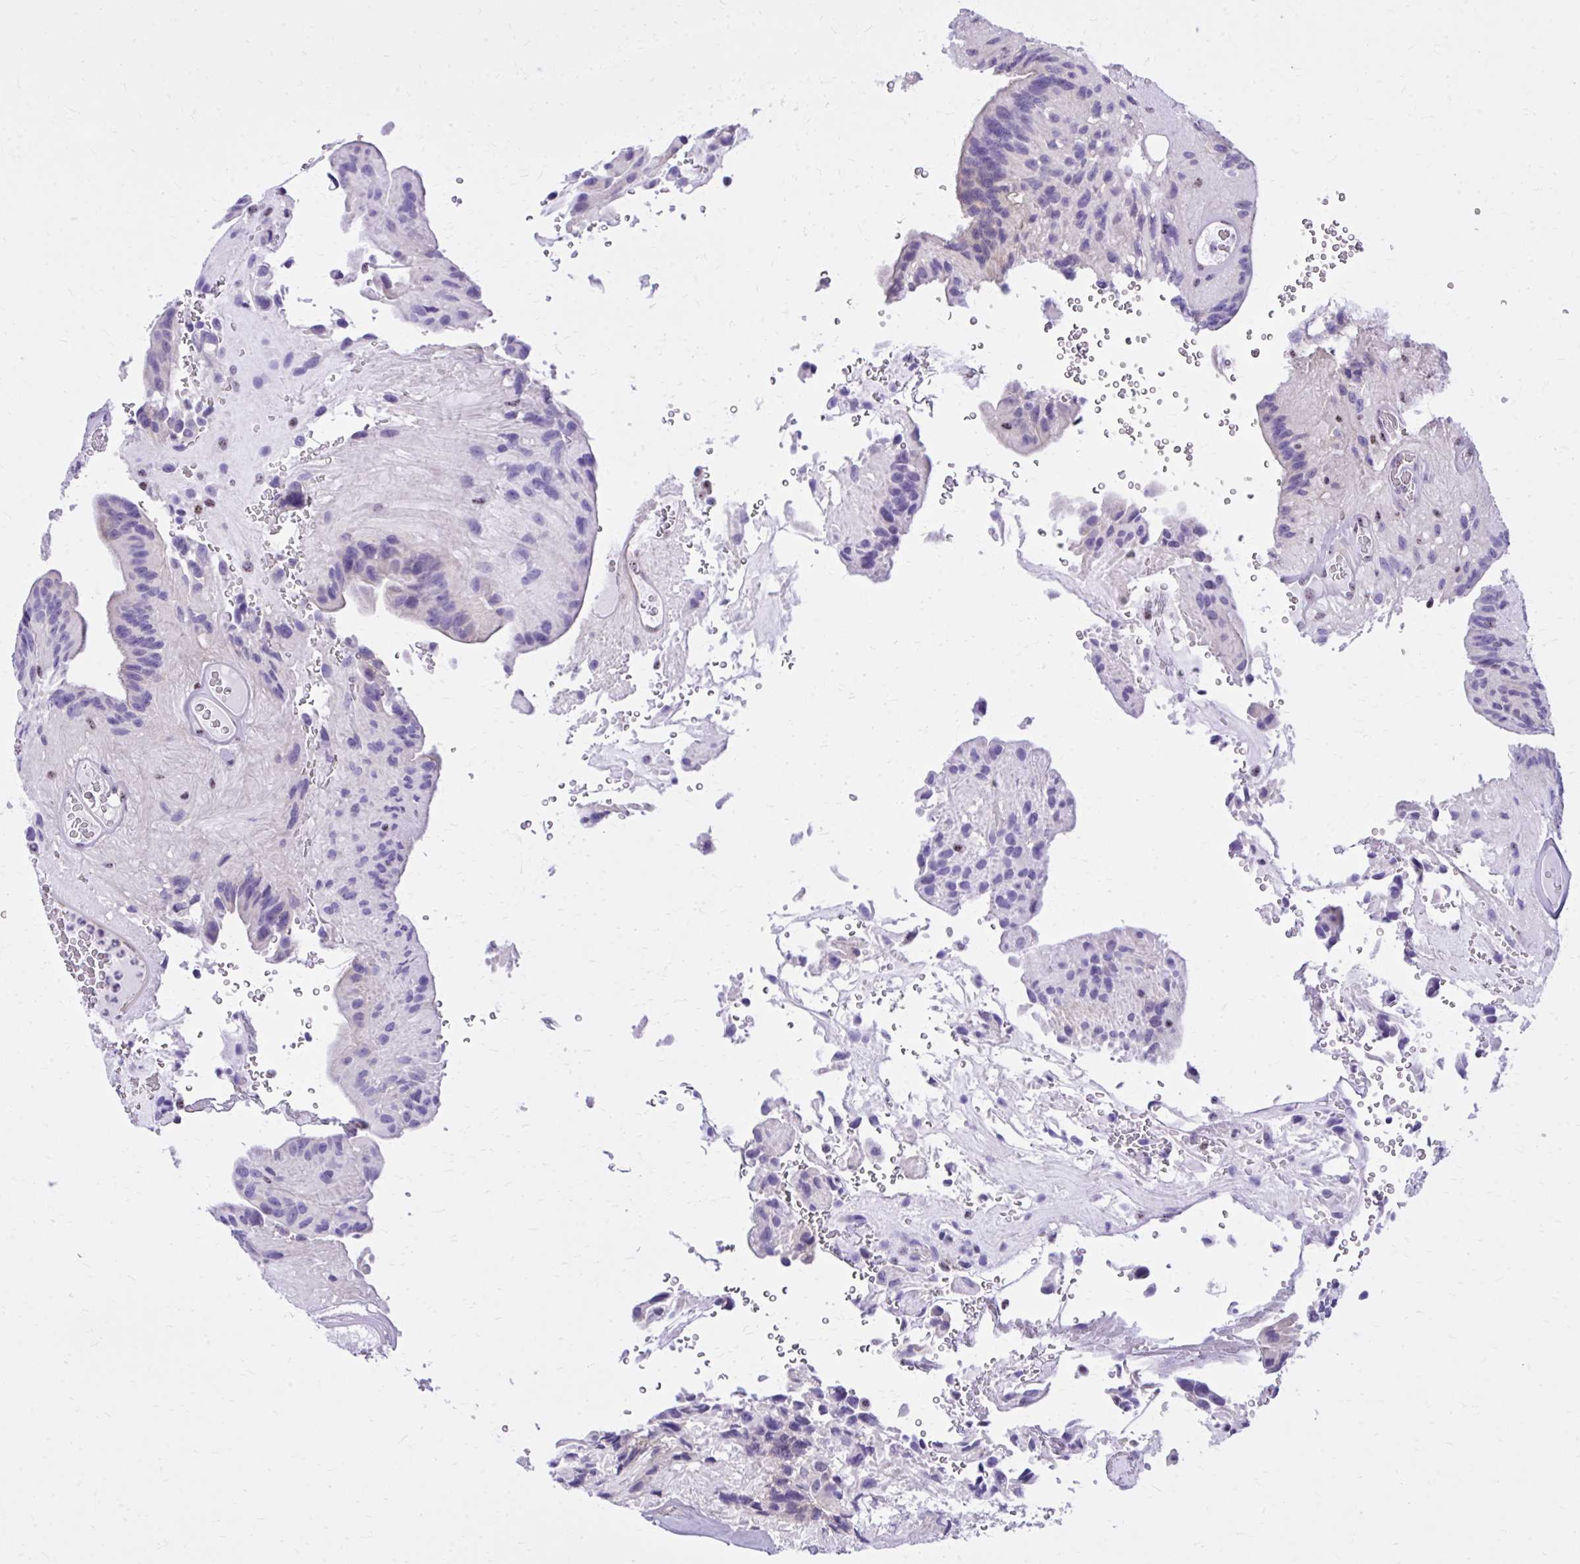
{"staining": {"intensity": "negative", "quantity": "none", "location": "none"}, "tissue": "glioma", "cell_type": "Tumor cells", "image_type": "cancer", "snomed": [{"axis": "morphology", "description": "Glioma, malignant, Low grade"}, {"axis": "topography", "description": "Brain"}], "caption": "The micrograph displays no staining of tumor cells in glioma. Nuclei are stained in blue.", "gene": "RASL11B", "patient": {"sex": "male", "age": 31}}